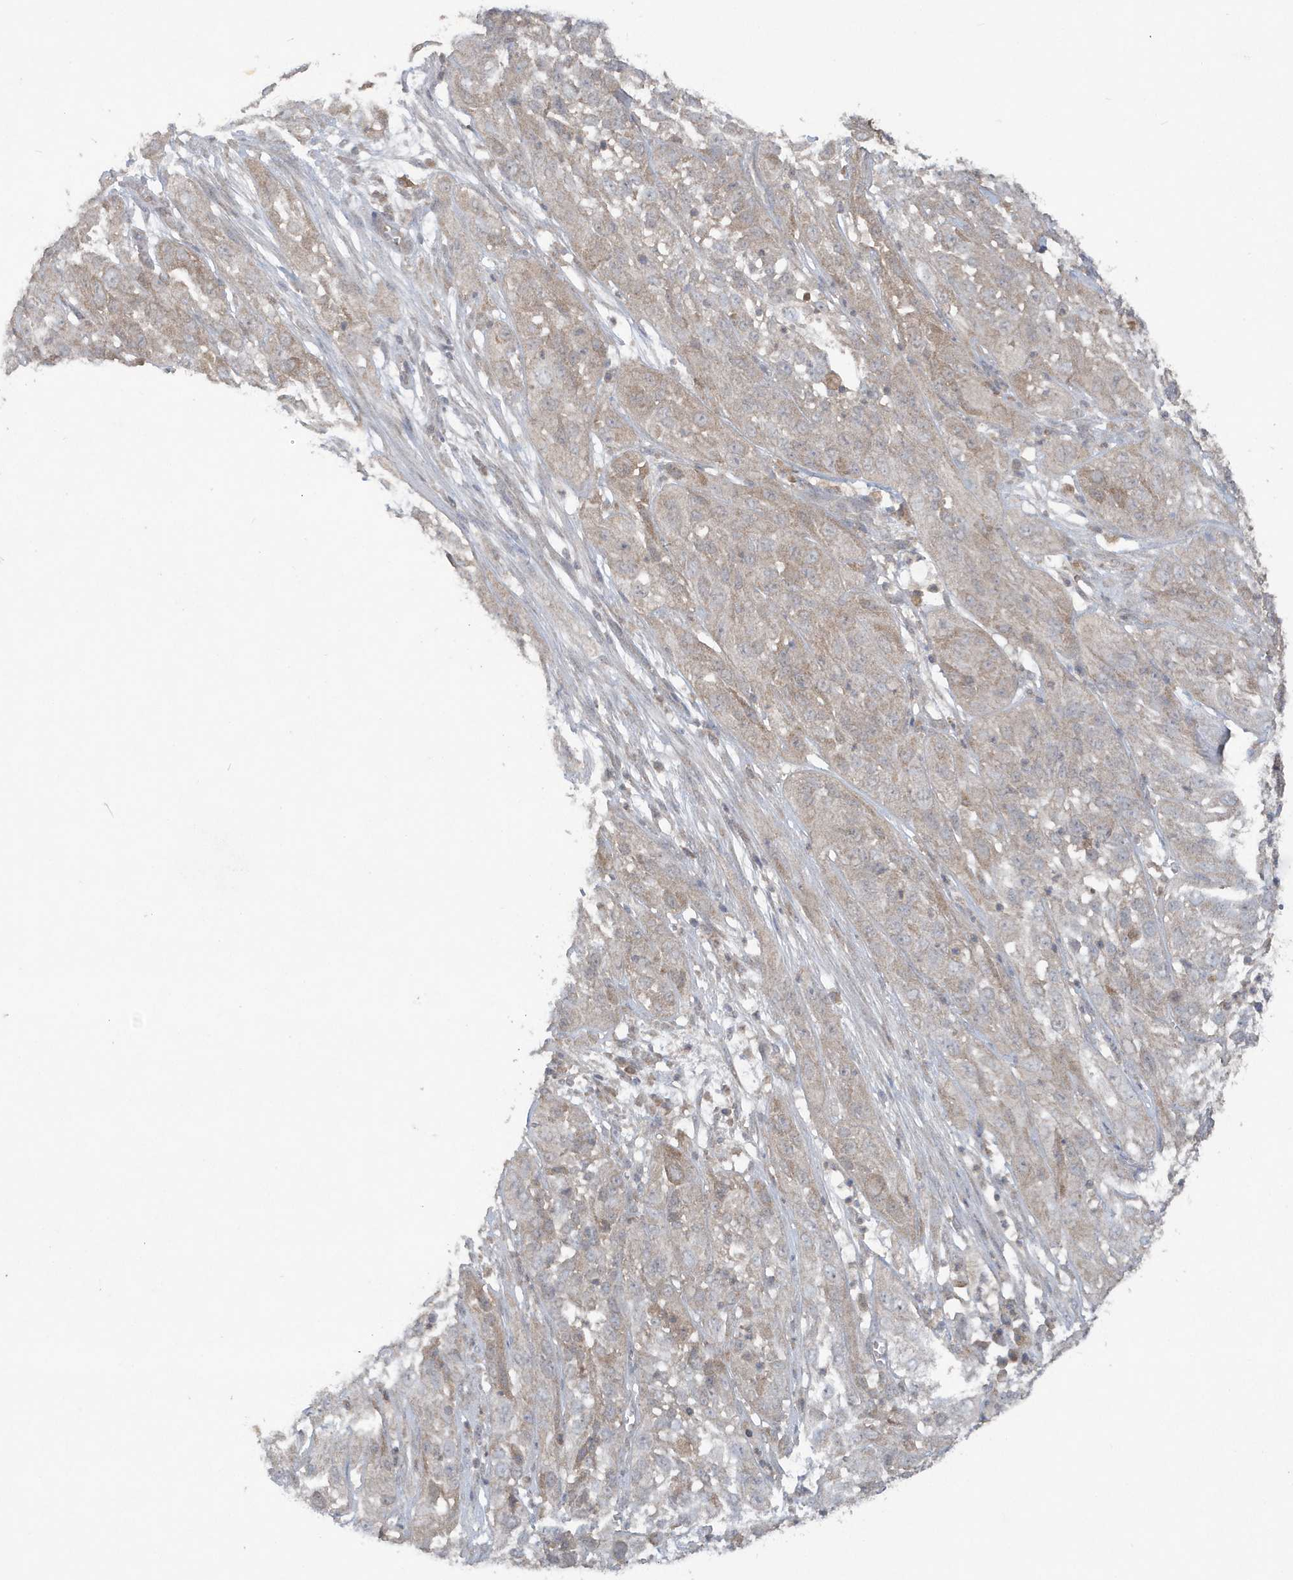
{"staining": {"intensity": "weak", "quantity": "<25%", "location": "cytoplasmic/membranous"}, "tissue": "cervical cancer", "cell_type": "Tumor cells", "image_type": "cancer", "snomed": [{"axis": "morphology", "description": "Squamous cell carcinoma, NOS"}, {"axis": "topography", "description": "Cervix"}], "caption": "Protein analysis of squamous cell carcinoma (cervical) exhibits no significant expression in tumor cells. Brightfield microscopy of immunohistochemistry (IHC) stained with DAB (3,3'-diaminobenzidine) (brown) and hematoxylin (blue), captured at high magnification.", "gene": "C1RL", "patient": {"sex": "female", "age": 32}}